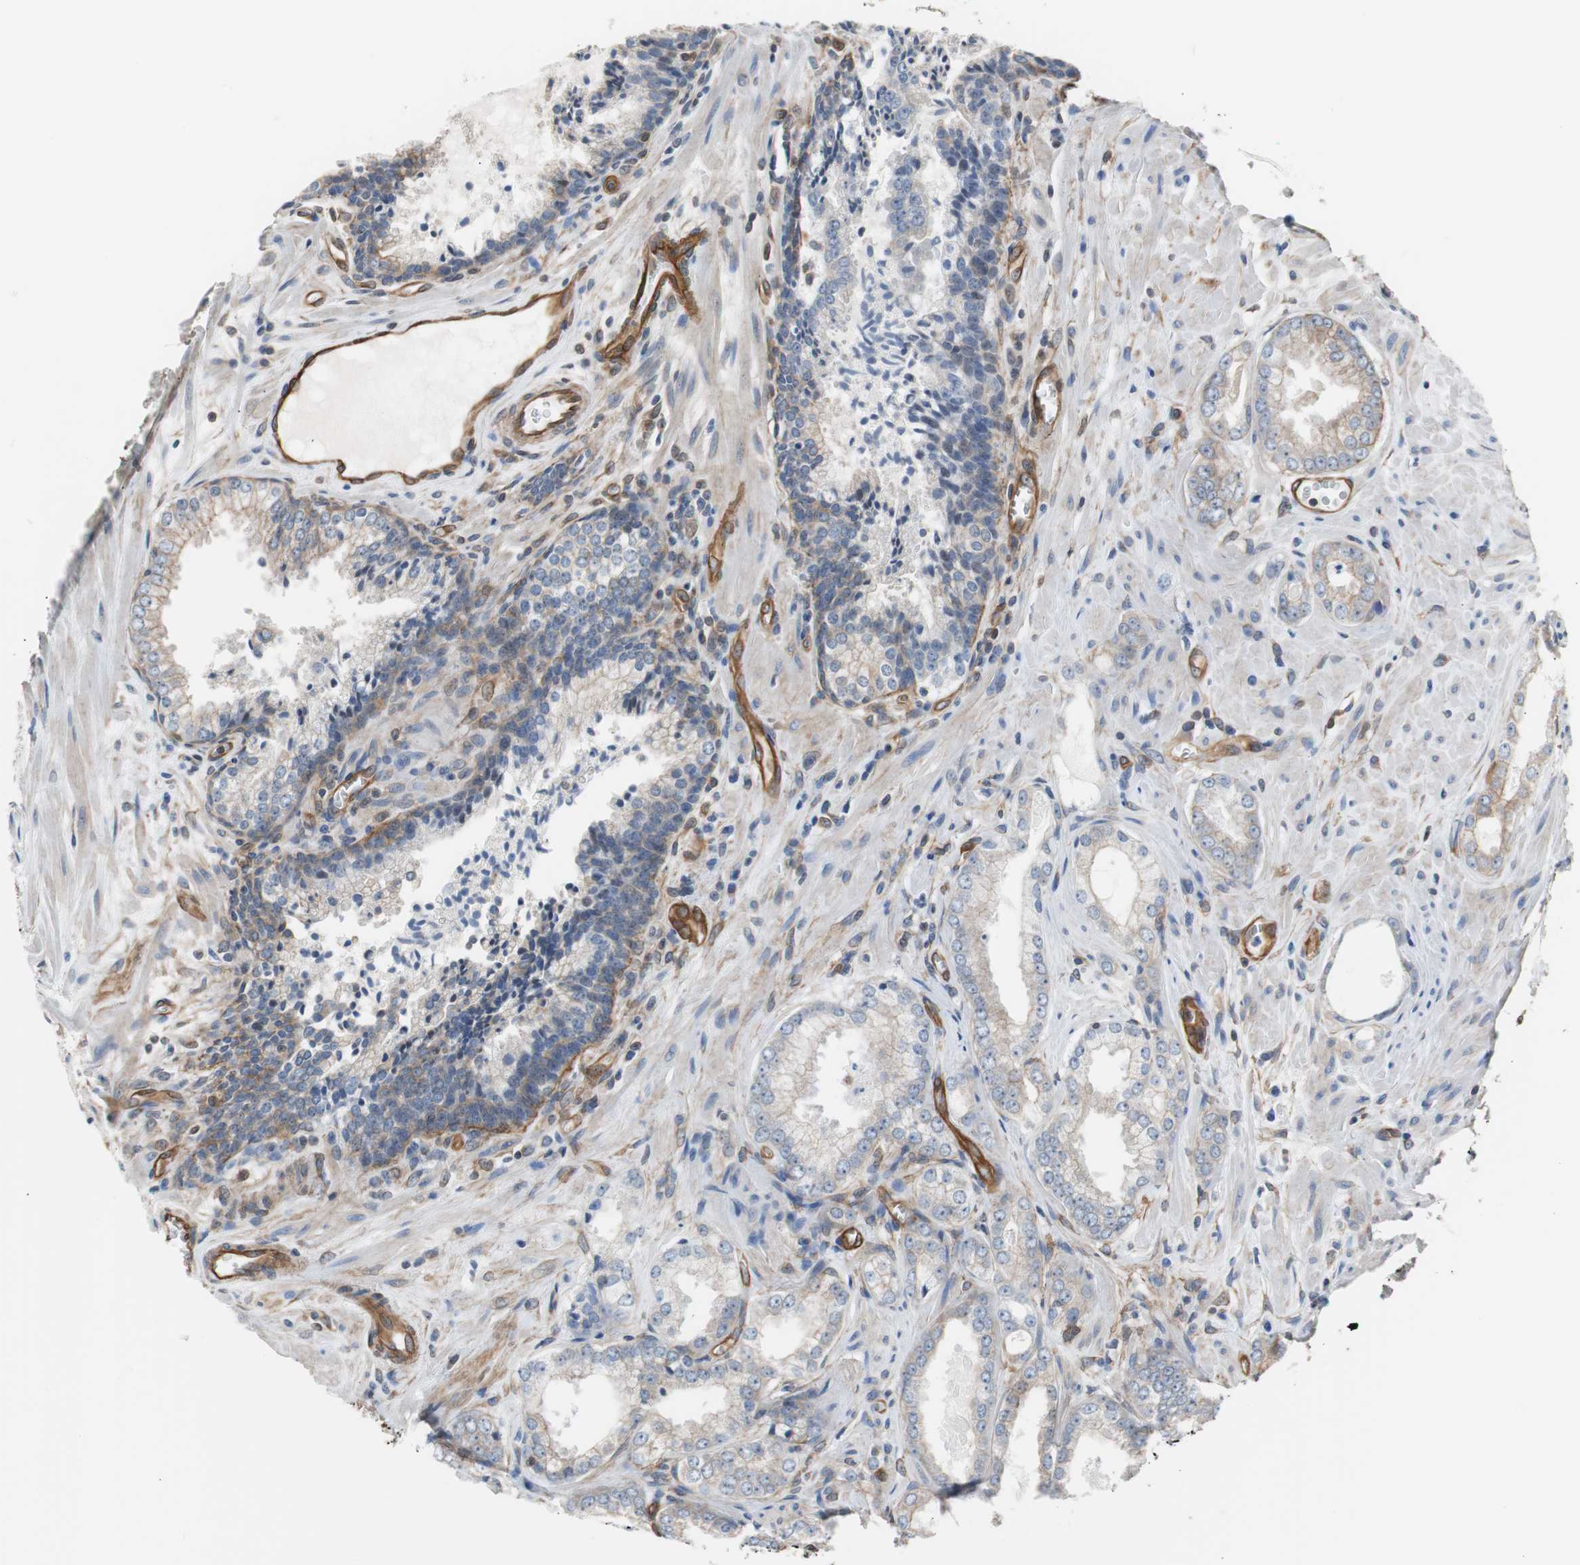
{"staining": {"intensity": "weak", "quantity": "<25%", "location": "cytoplasmic/membranous"}, "tissue": "prostate cancer", "cell_type": "Tumor cells", "image_type": "cancer", "snomed": [{"axis": "morphology", "description": "Adenocarcinoma, Low grade"}, {"axis": "topography", "description": "Prostate"}], "caption": "DAB immunohistochemical staining of low-grade adenocarcinoma (prostate) displays no significant positivity in tumor cells.", "gene": "KIF3B", "patient": {"sex": "male", "age": 60}}